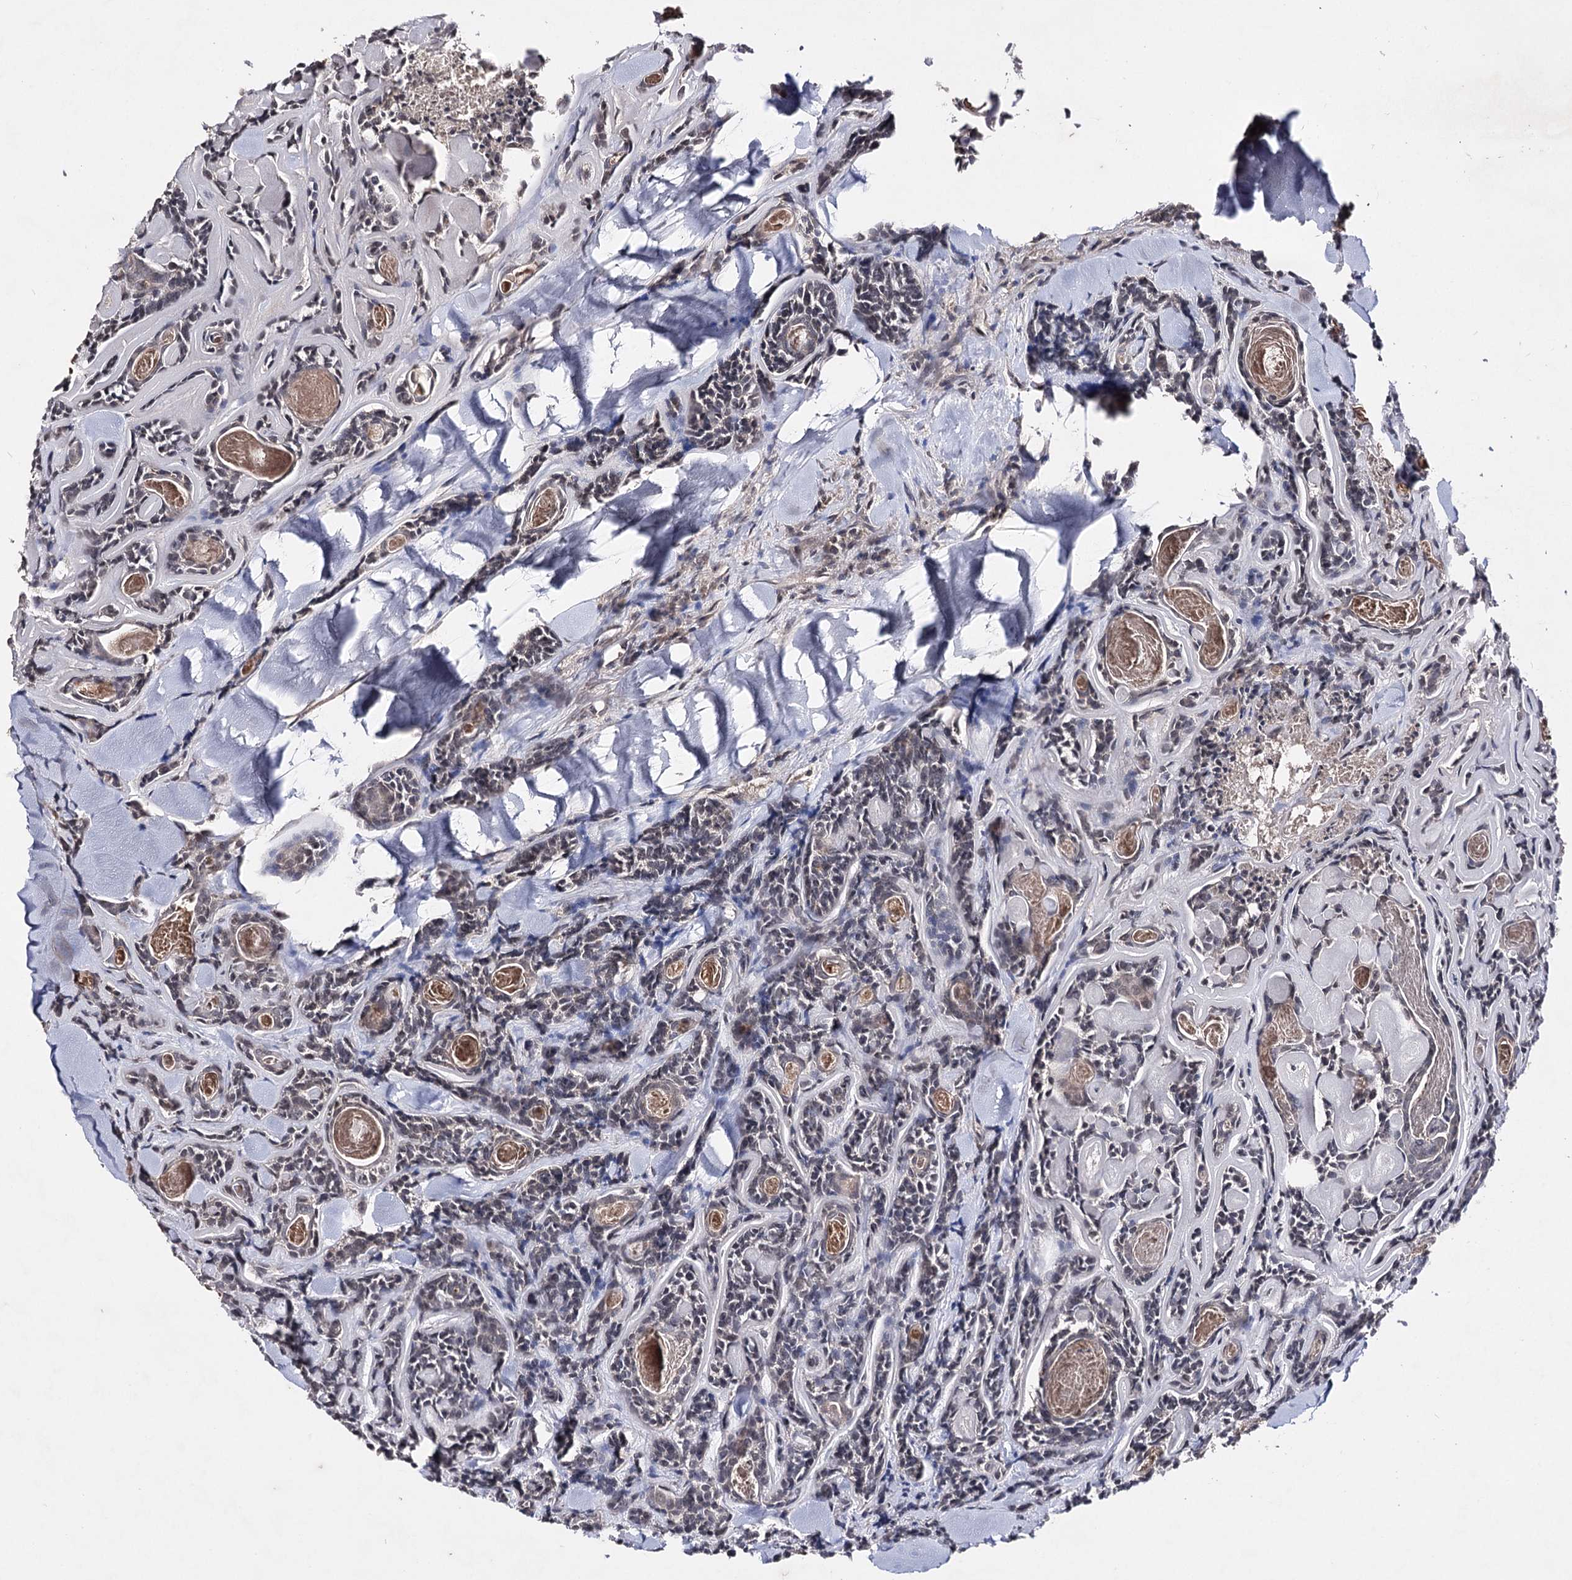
{"staining": {"intensity": "negative", "quantity": "none", "location": "none"}, "tissue": "head and neck cancer", "cell_type": "Tumor cells", "image_type": "cancer", "snomed": [{"axis": "morphology", "description": "Adenocarcinoma, NOS"}, {"axis": "topography", "description": "Salivary gland"}, {"axis": "topography", "description": "Head-Neck"}], "caption": "Tumor cells are negative for protein expression in human head and neck cancer (adenocarcinoma).", "gene": "SYNGR3", "patient": {"sex": "female", "age": 63}}